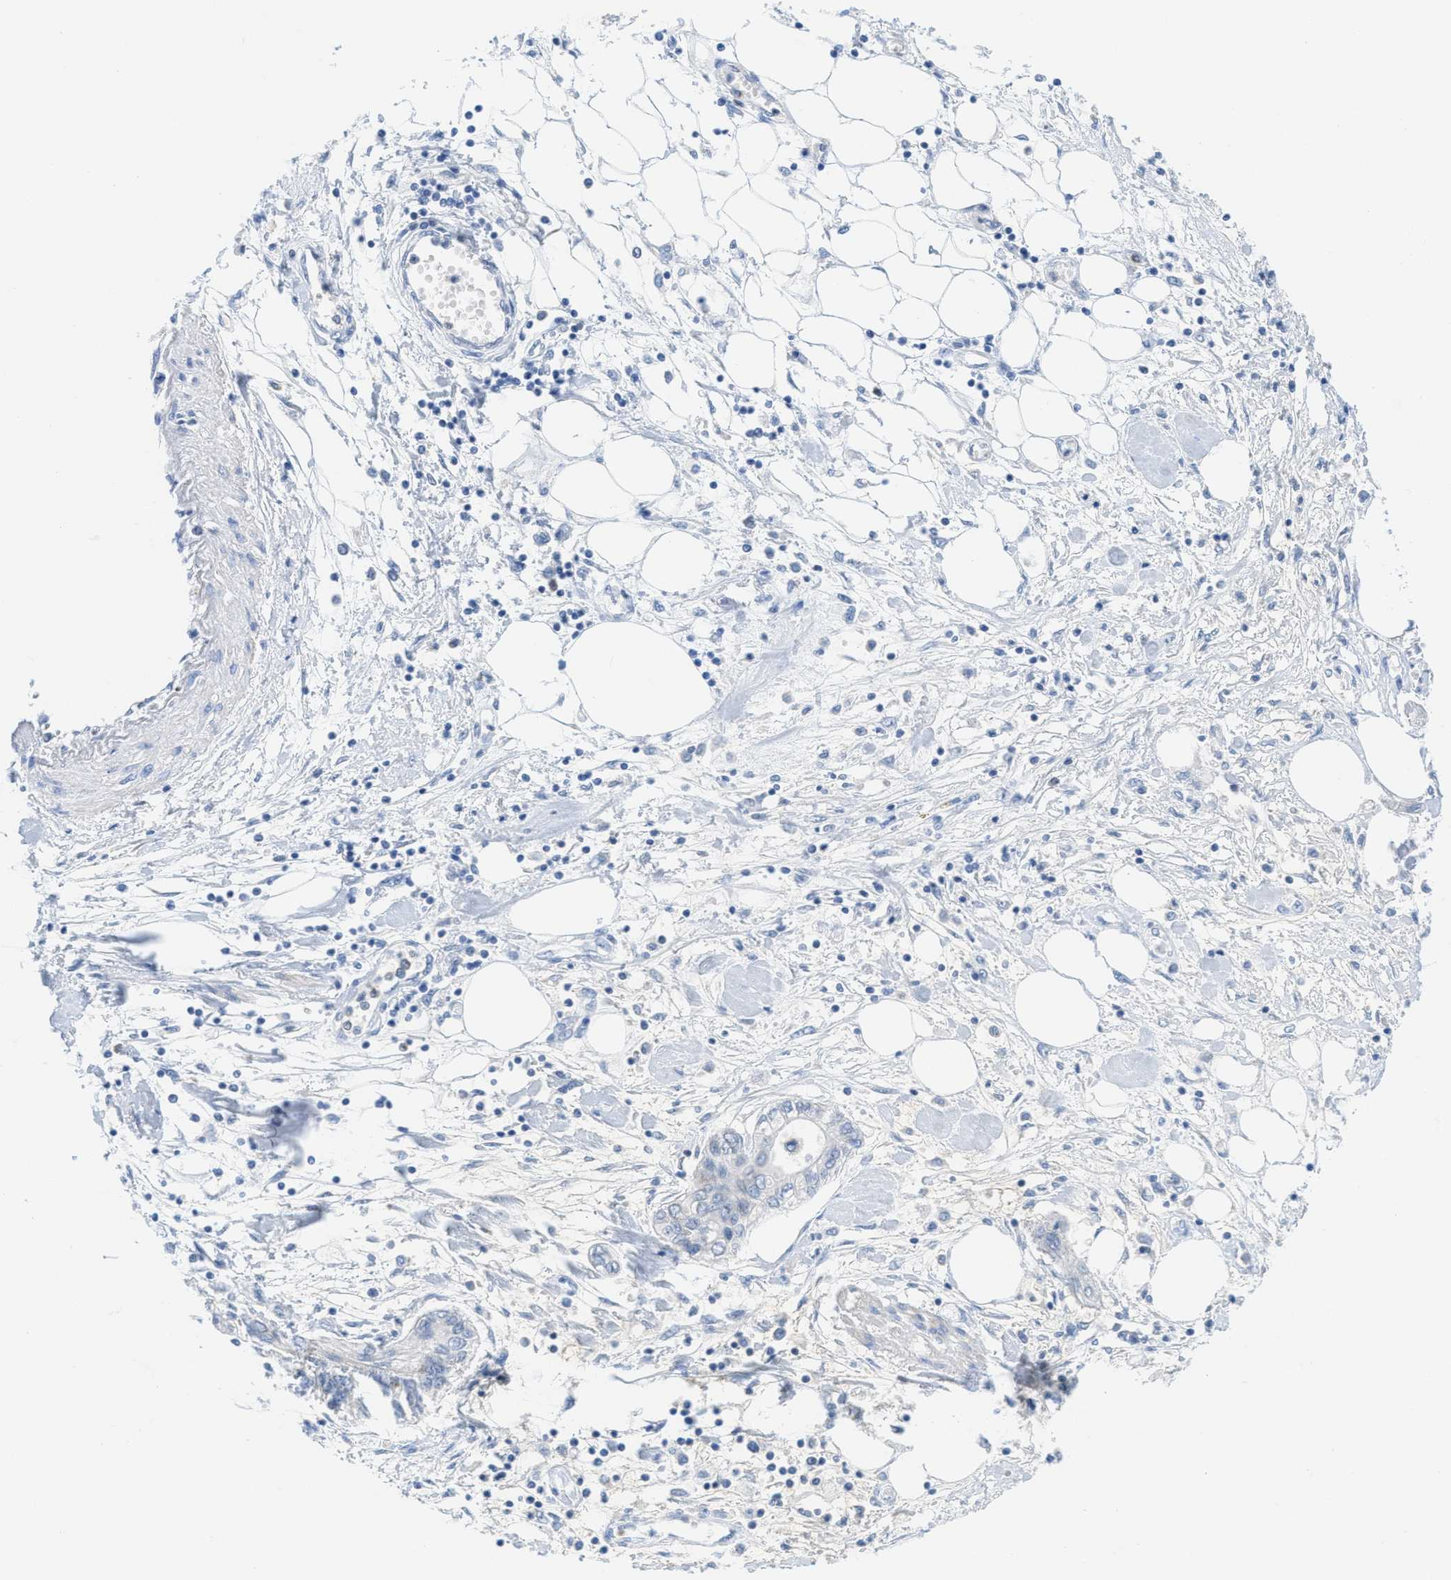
{"staining": {"intensity": "negative", "quantity": "none", "location": "none"}, "tissue": "pancreatic cancer", "cell_type": "Tumor cells", "image_type": "cancer", "snomed": [{"axis": "morphology", "description": "Adenocarcinoma, NOS"}, {"axis": "topography", "description": "Pancreas"}], "caption": "This image is of adenocarcinoma (pancreatic) stained with IHC to label a protein in brown with the nuclei are counter-stained blue. There is no positivity in tumor cells. (DAB (3,3'-diaminobenzidine) immunohistochemistry with hematoxylin counter stain).", "gene": "PTDSS1", "patient": {"sex": "female", "age": 77}}